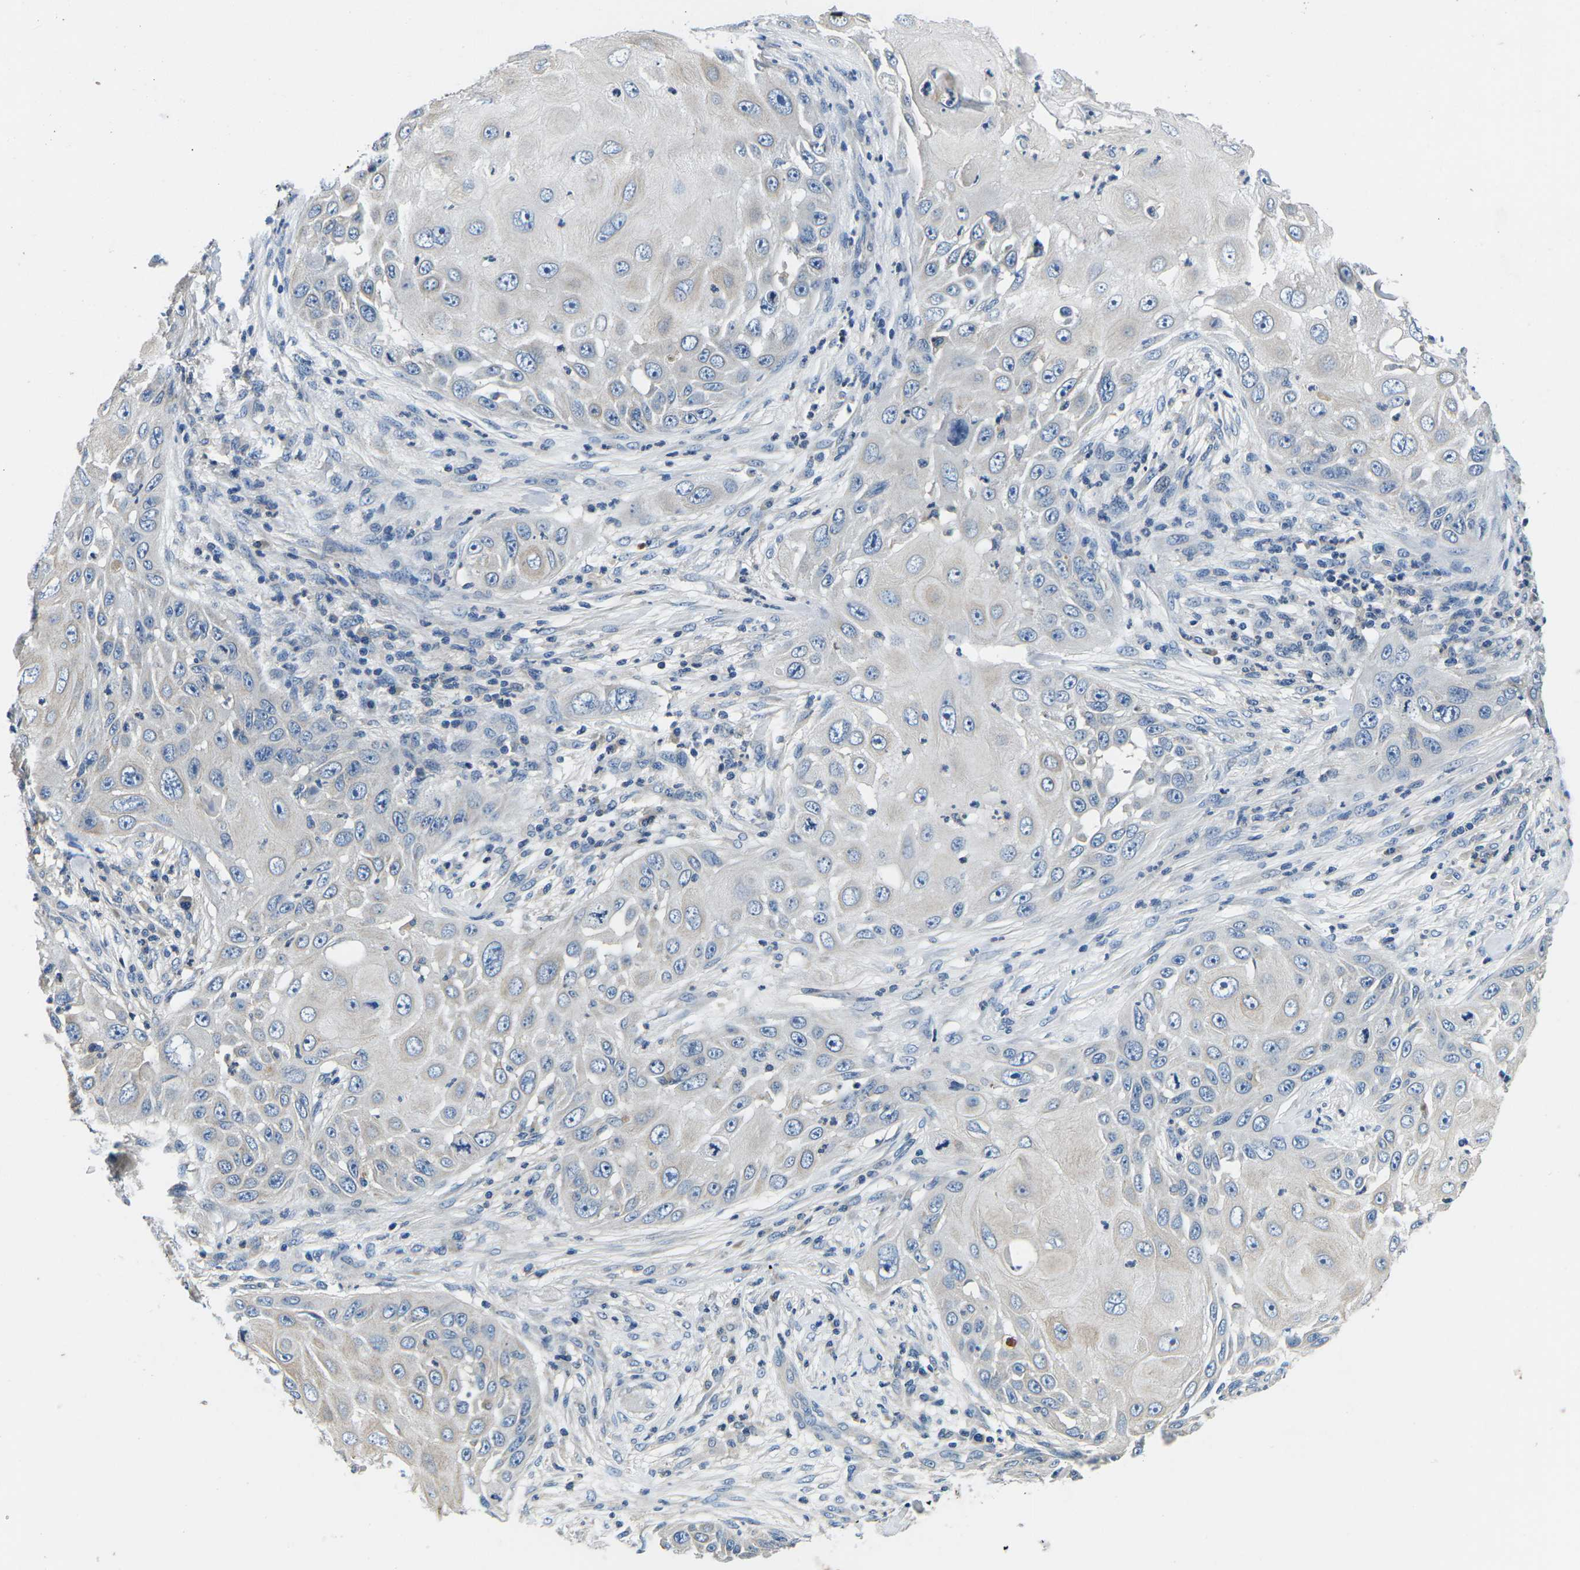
{"staining": {"intensity": "negative", "quantity": "none", "location": "none"}, "tissue": "skin cancer", "cell_type": "Tumor cells", "image_type": "cancer", "snomed": [{"axis": "morphology", "description": "Squamous cell carcinoma, NOS"}, {"axis": "topography", "description": "Skin"}], "caption": "High magnification brightfield microscopy of skin cancer (squamous cell carcinoma) stained with DAB (3,3'-diaminobenzidine) (brown) and counterstained with hematoxylin (blue): tumor cells show no significant positivity.", "gene": "PDCD6IP", "patient": {"sex": "female", "age": 44}}